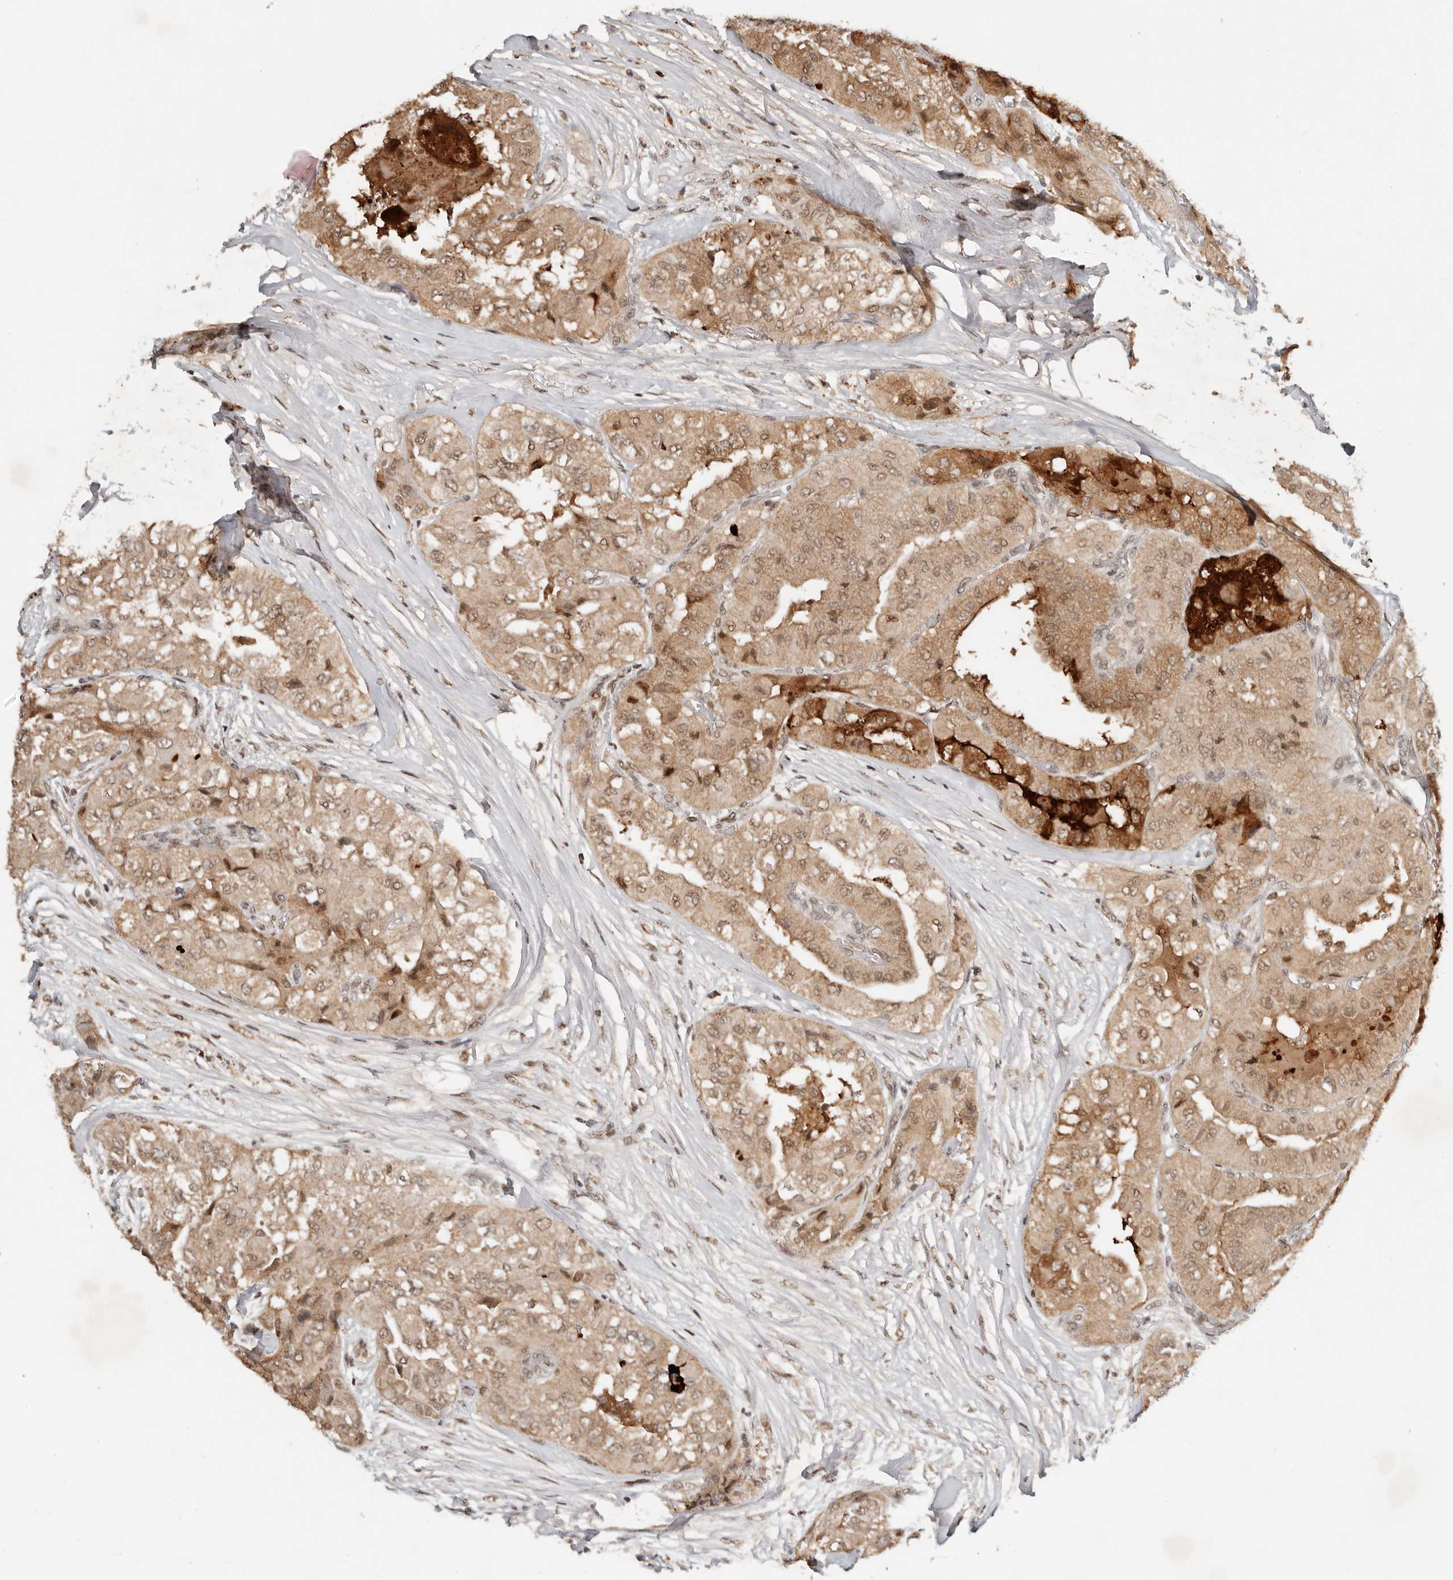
{"staining": {"intensity": "moderate", "quantity": "25%-75%", "location": "cytoplasmic/membranous,nuclear"}, "tissue": "thyroid cancer", "cell_type": "Tumor cells", "image_type": "cancer", "snomed": [{"axis": "morphology", "description": "Papillary adenocarcinoma, NOS"}, {"axis": "topography", "description": "Thyroid gland"}], "caption": "Protein staining exhibits moderate cytoplasmic/membranous and nuclear expression in about 25%-75% of tumor cells in thyroid cancer.", "gene": "SEC14L1", "patient": {"sex": "female", "age": 59}}